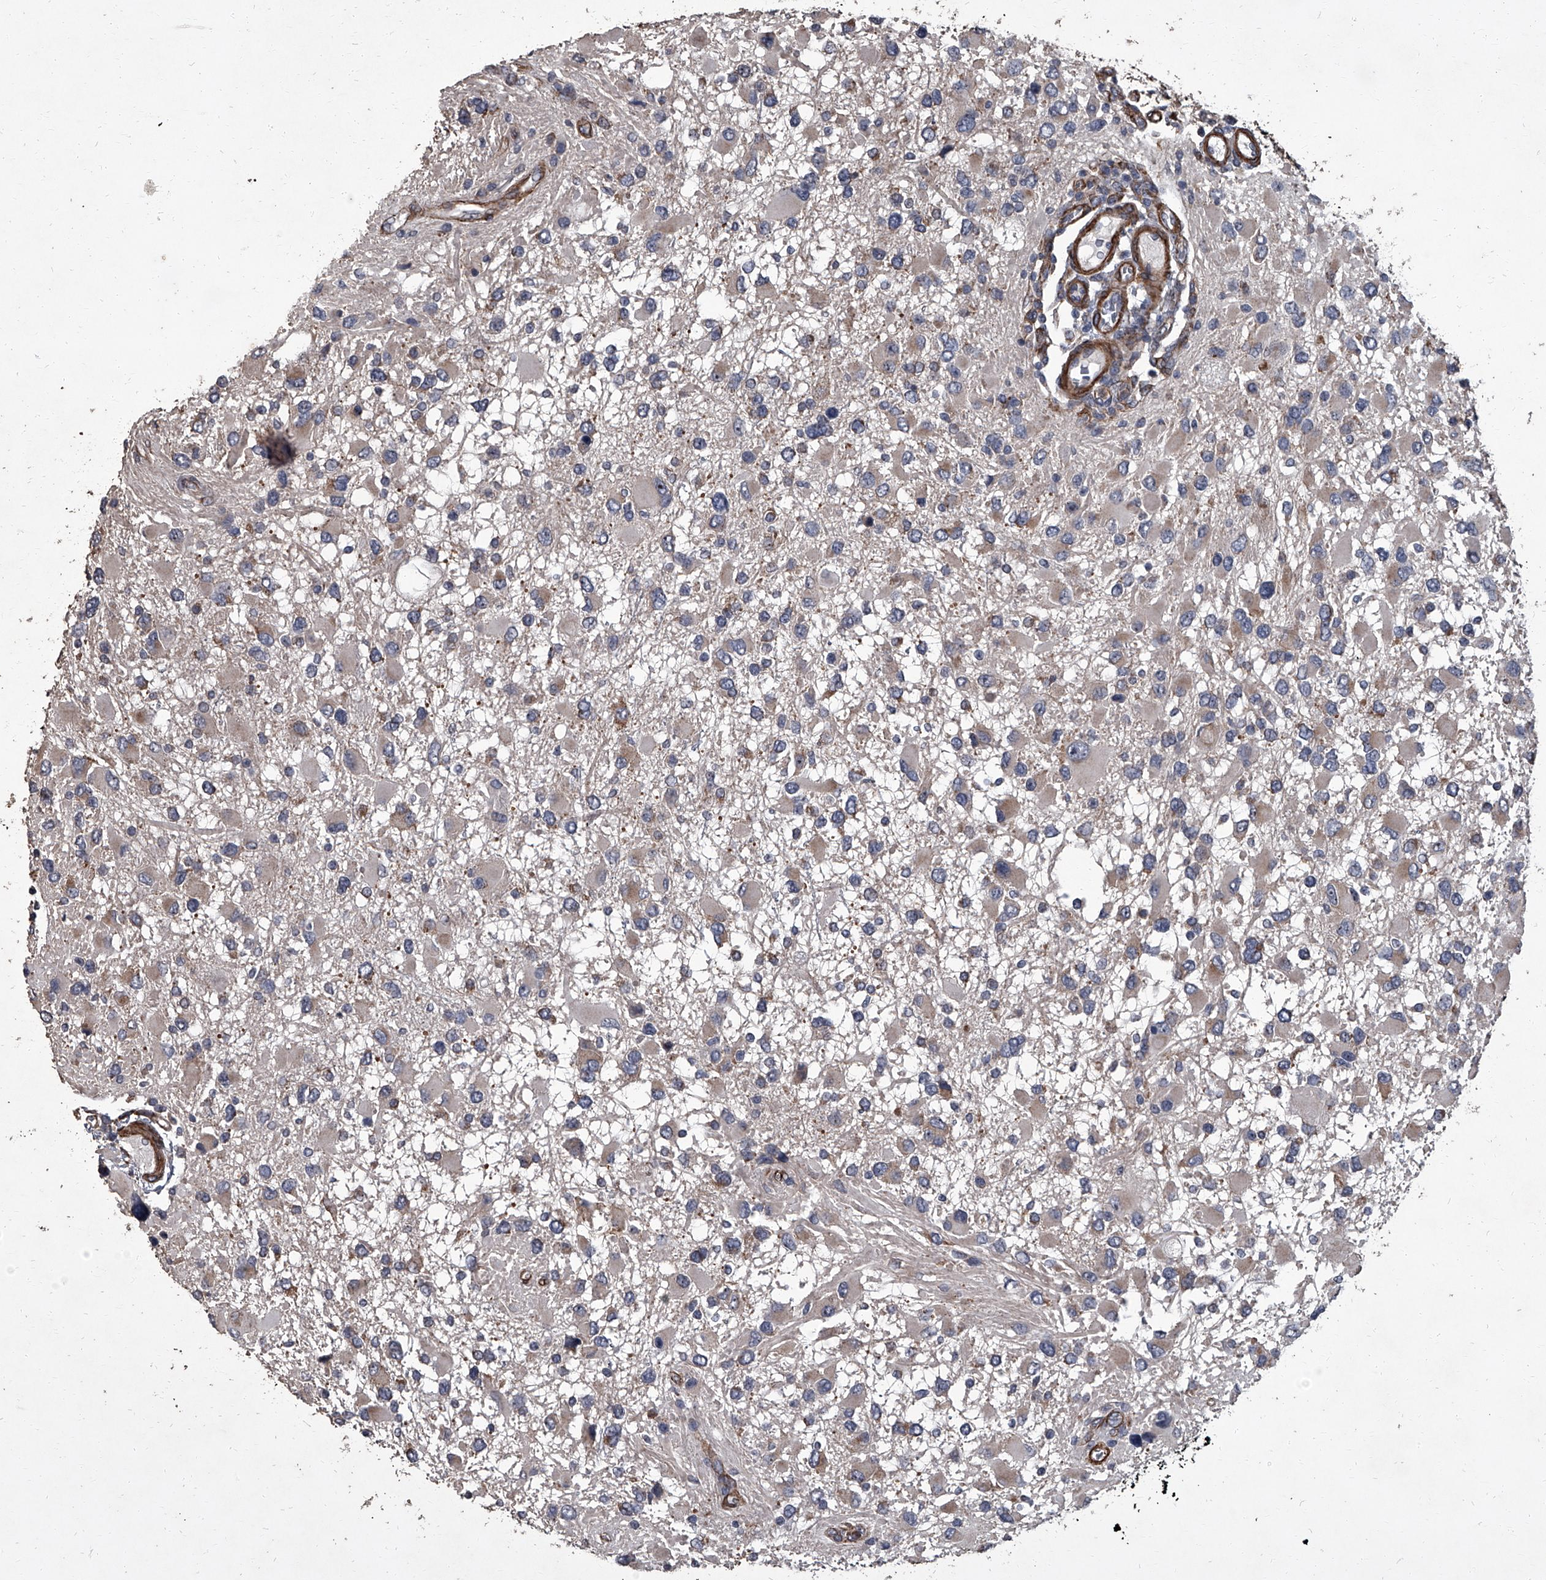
{"staining": {"intensity": "negative", "quantity": "none", "location": "none"}, "tissue": "glioma", "cell_type": "Tumor cells", "image_type": "cancer", "snomed": [{"axis": "morphology", "description": "Glioma, malignant, High grade"}, {"axis": "topography", "description": "Brain"}], "caption": "DAB immunohistochemical staining of human malignant glioma (high-grade) shows no significant positivity in tumor cells.", "gene": "SIRT4", "patient": {"sex": "male", "age": 53}}